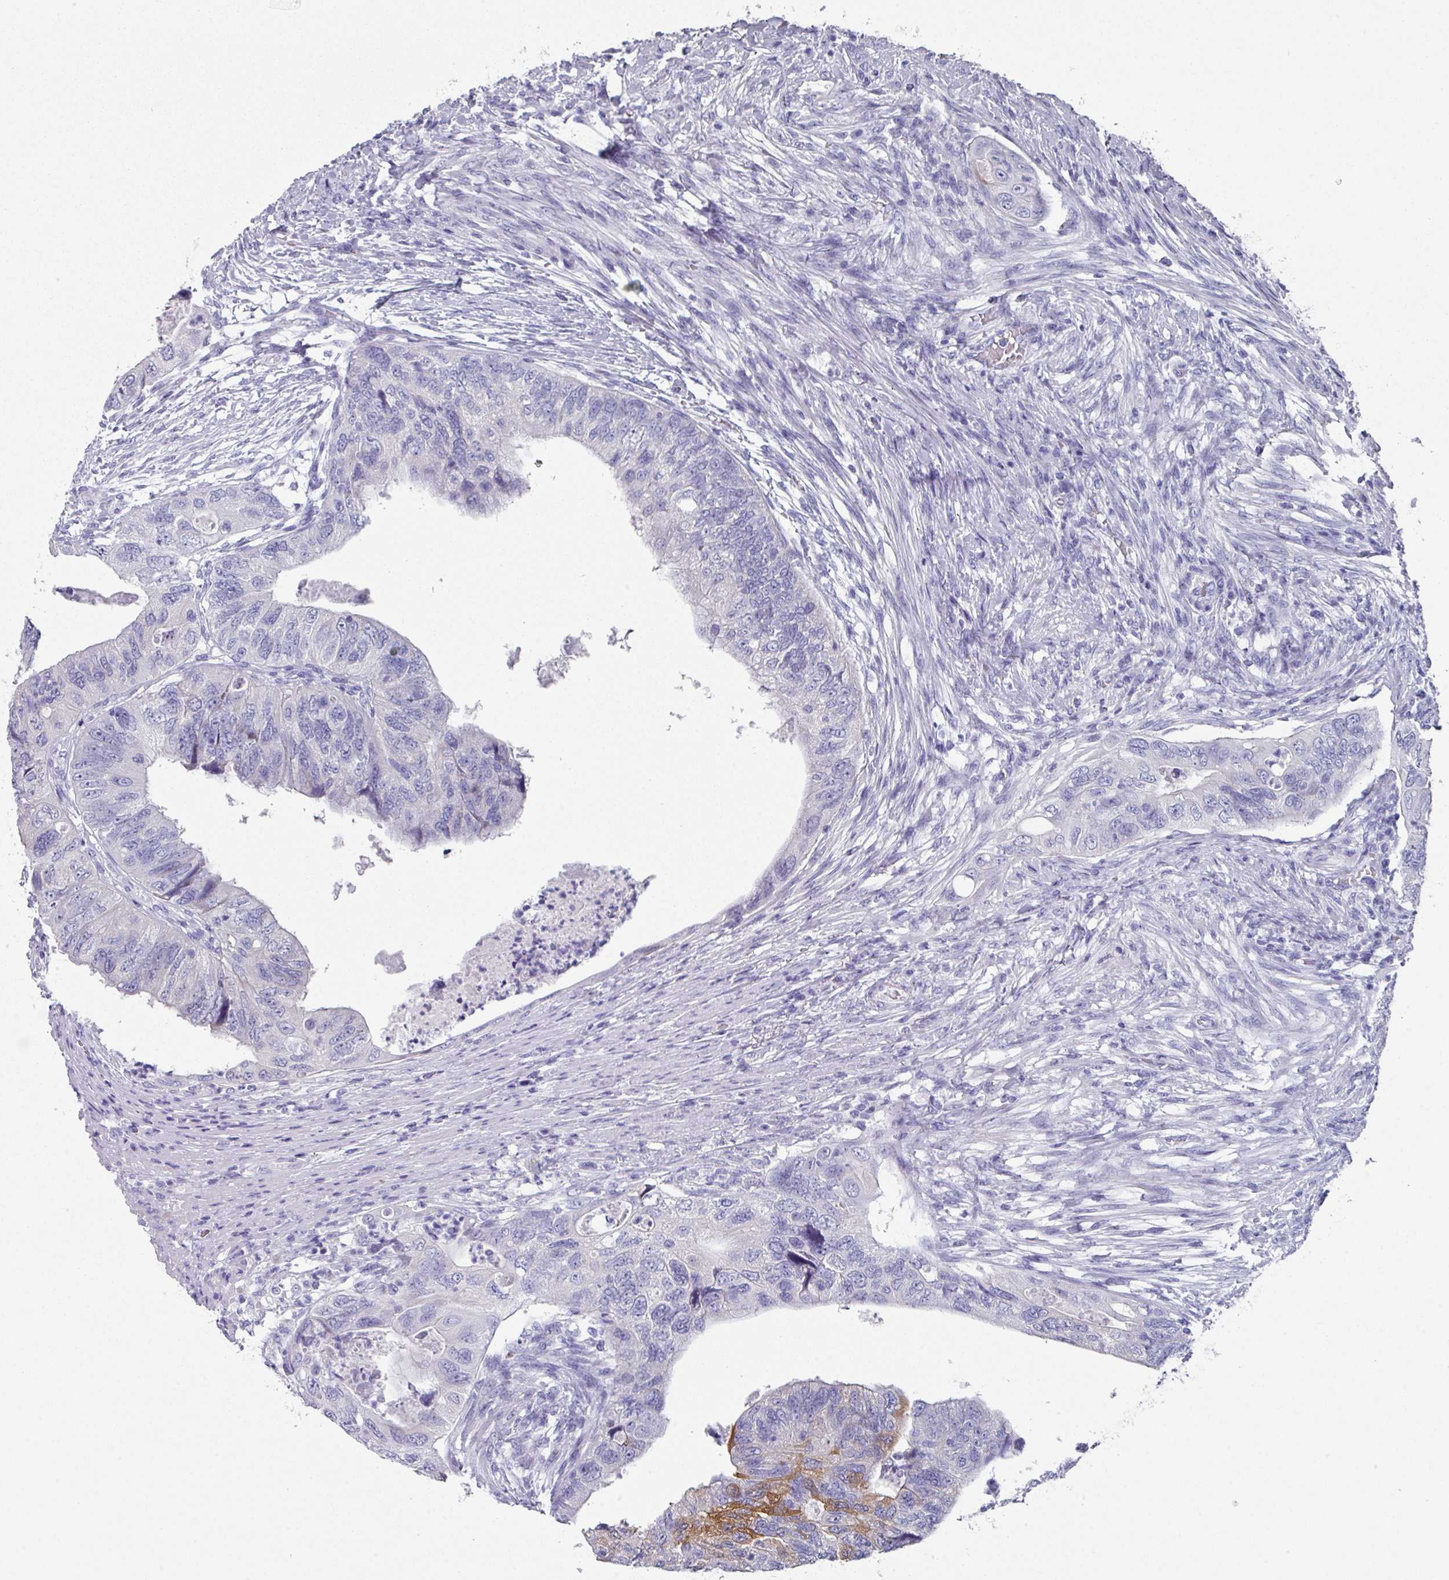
{"staining": {"intensity": "strong", "quantity": "<25%", "location": "cytoplasmic/membranous"}, "tissue": "colorectal cancer", "cell_type": "Tumor cells", "image_type": "cancer", "snomed": [{"axis": "morphology", "description": "Adenocarcinoma, NOS"}, {"axis": "topography", "description": "Rectum"}], "caption": "This micrograph displays adenocarcinoma (colorectal) stained with immunohistochemistry to label a protein in brown. The cytoplasmic/membranous of tumor cells show strong positivity for the protein. Nuclei are counter-stained blue.", "gene": "PEX10", "patient": {"sex": "male", "age": 63}}